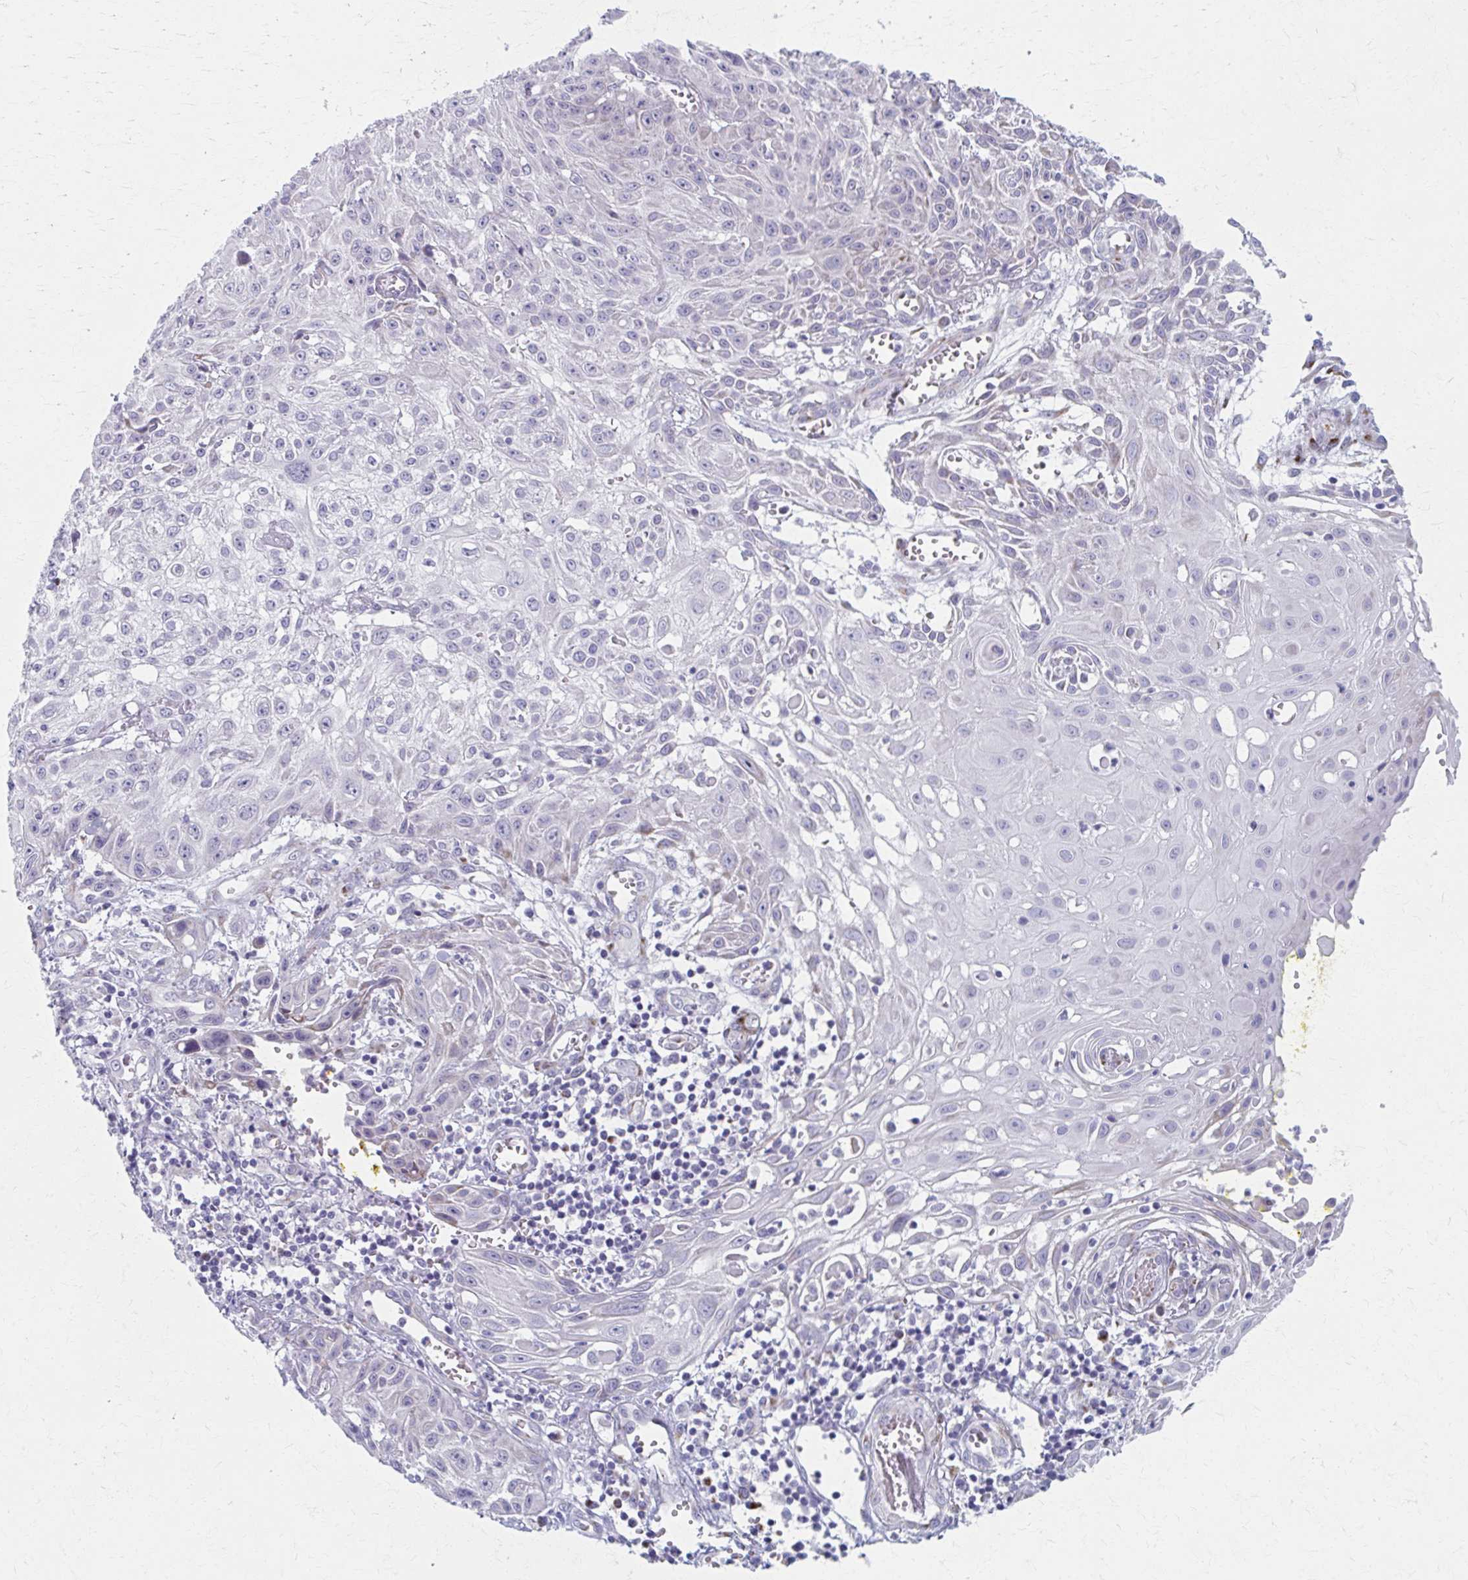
{"staining": {"intensity": "negative", "quantity": "none", "location": "none"}, "tissue": "skin cancer", "cell_type": "Tumor cells", "image_type": "cancer", "snomed": [{"axis": "morphology", "description": "Squamous cell carcinoma, NOS"}, {"axis": "topography", "description": "Skin"}, {"axis": "topography", "description": "Vulva"}], "caption": "Immunohistochemical staining of skin cancer exhibits no significant expression in tumor cells.", "gene": "OLFM2", "patient": {"sex": "female", "age": 71}}